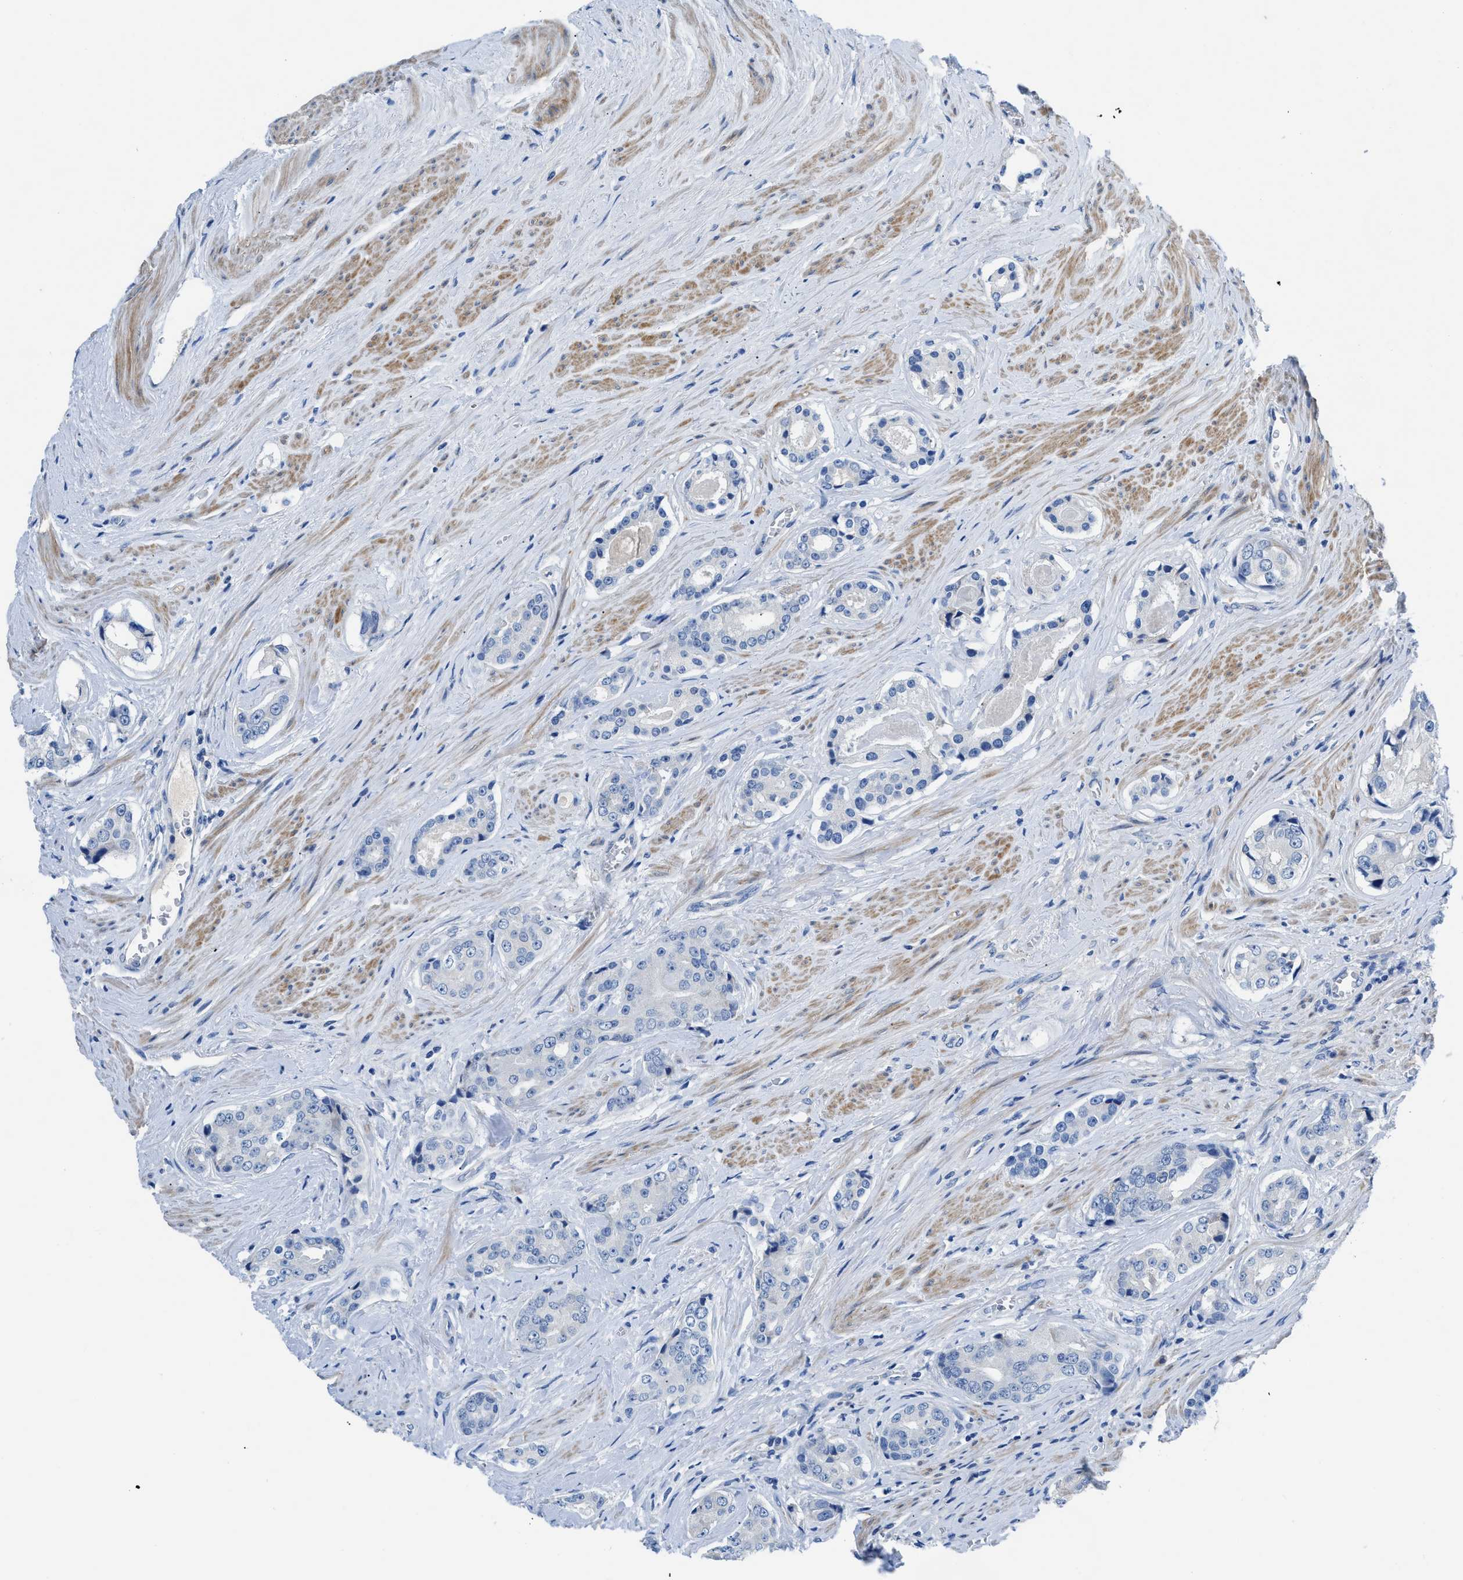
{"staining": {"intensity": "negative", "quantity": "none", "location": "none"}, "tissue": "prostate cancer", "cell_type": "Tumor cells", "image_type": "cancer", "snomed": [{"axis": "morphology", "description": "Adenocarcinoma, High grade"}, {"axis": "topography", "description": "Prostate"}], "caption": "Human prostate high-grade adenocarcinoma stained for a protein using immunohistochemistry exhibits no staining in tumor cells.", "gene": "SLC10A6", "patient": {"sex": "male", "age": 71}}